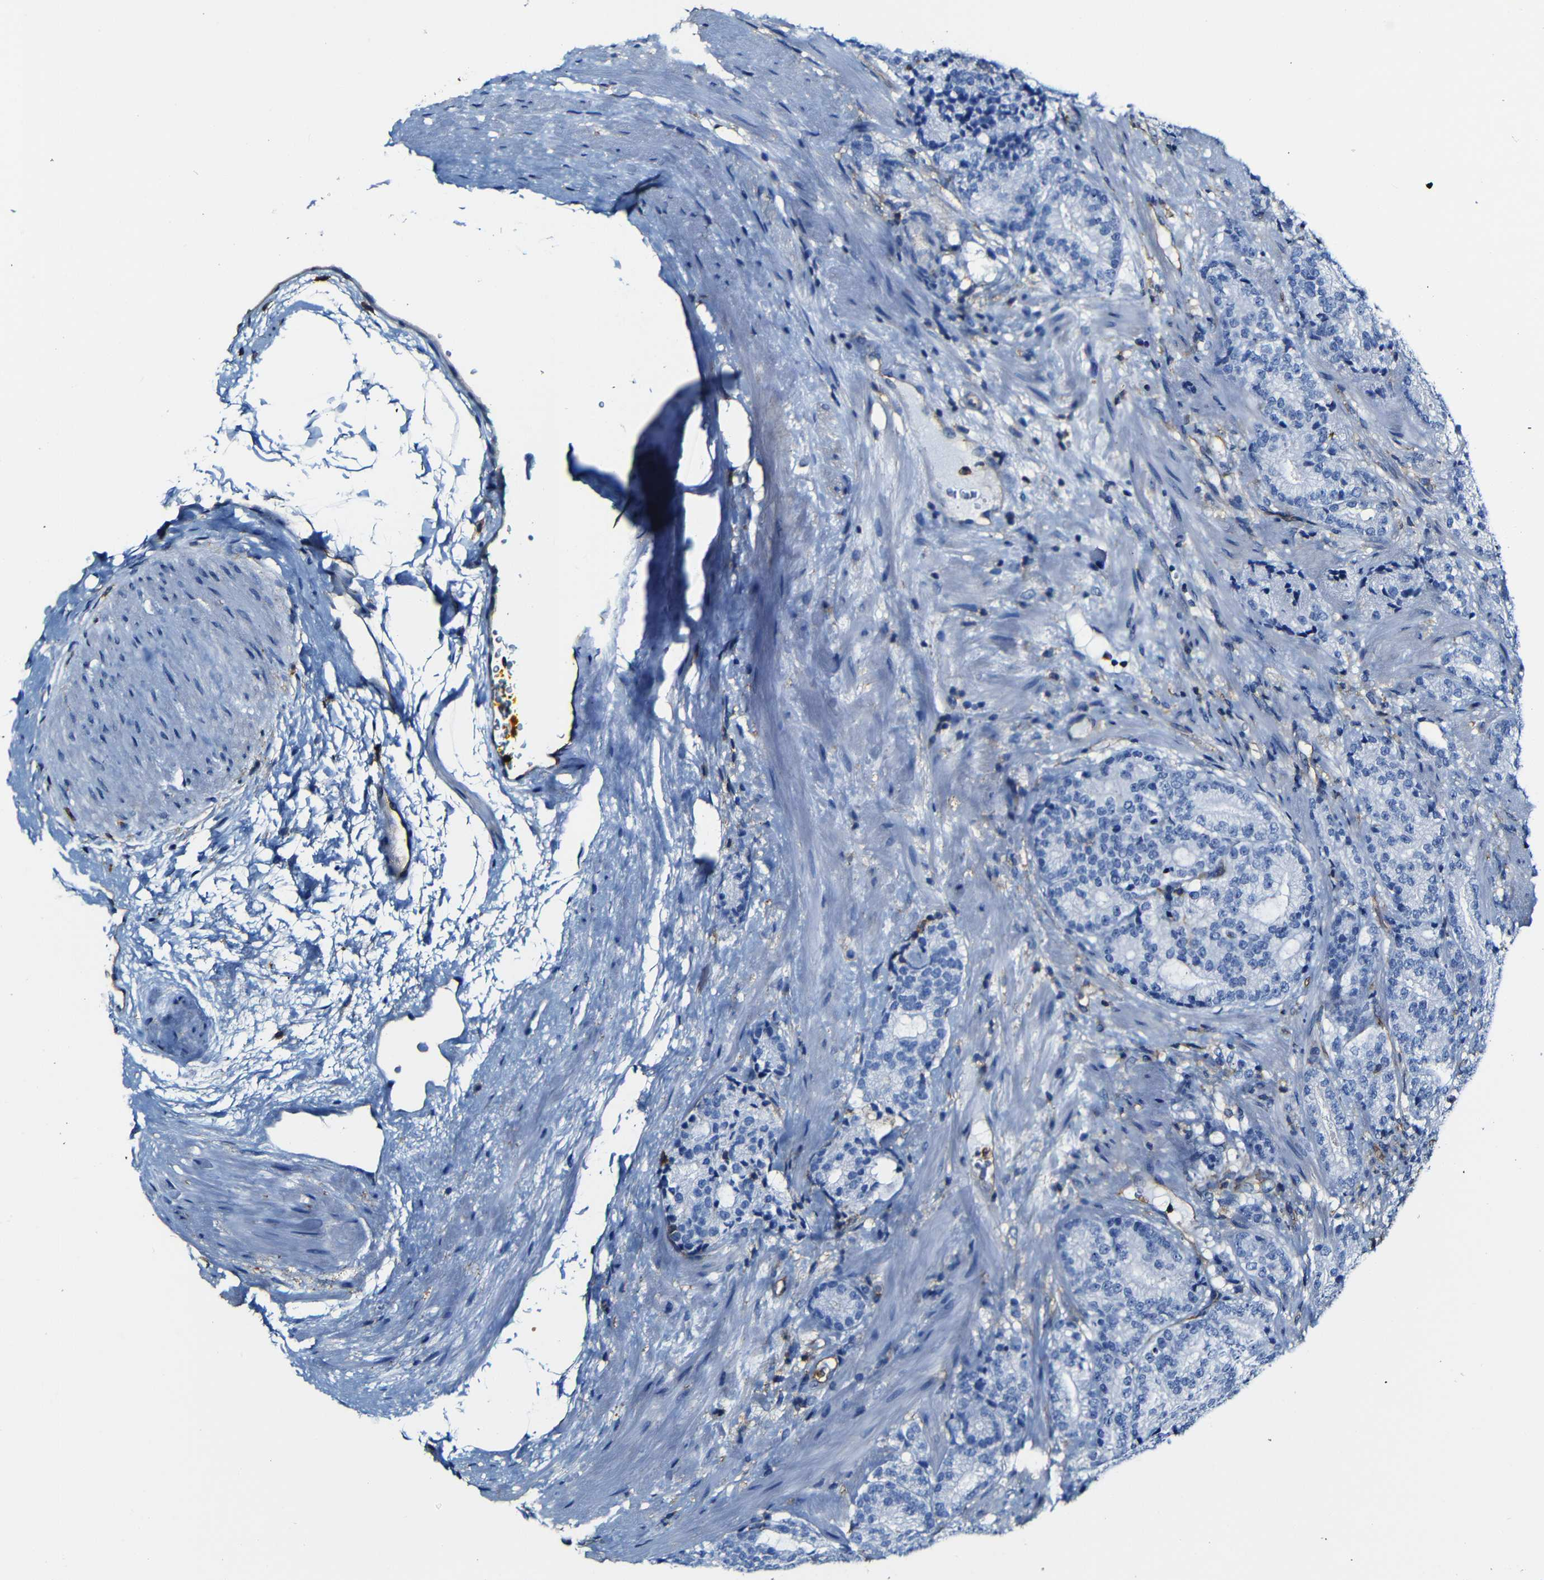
{"staining": {"intensity": "negative", "quantity": "none", "location": "none"}, "tissue": "prostate cancer", "cell_type": "Tumor cells", "image_type": "cancer", "snomed": [{"axis": "morphology", "description": "Adenocarcinoma, High grade"}, {"axis": "topography", "description": "Prostate"}], "caption": "The image exhibits no staining of tumor cells in prostate cancer.", "gene": "MSN", "patient": {"sex": "male", "age": 61}}